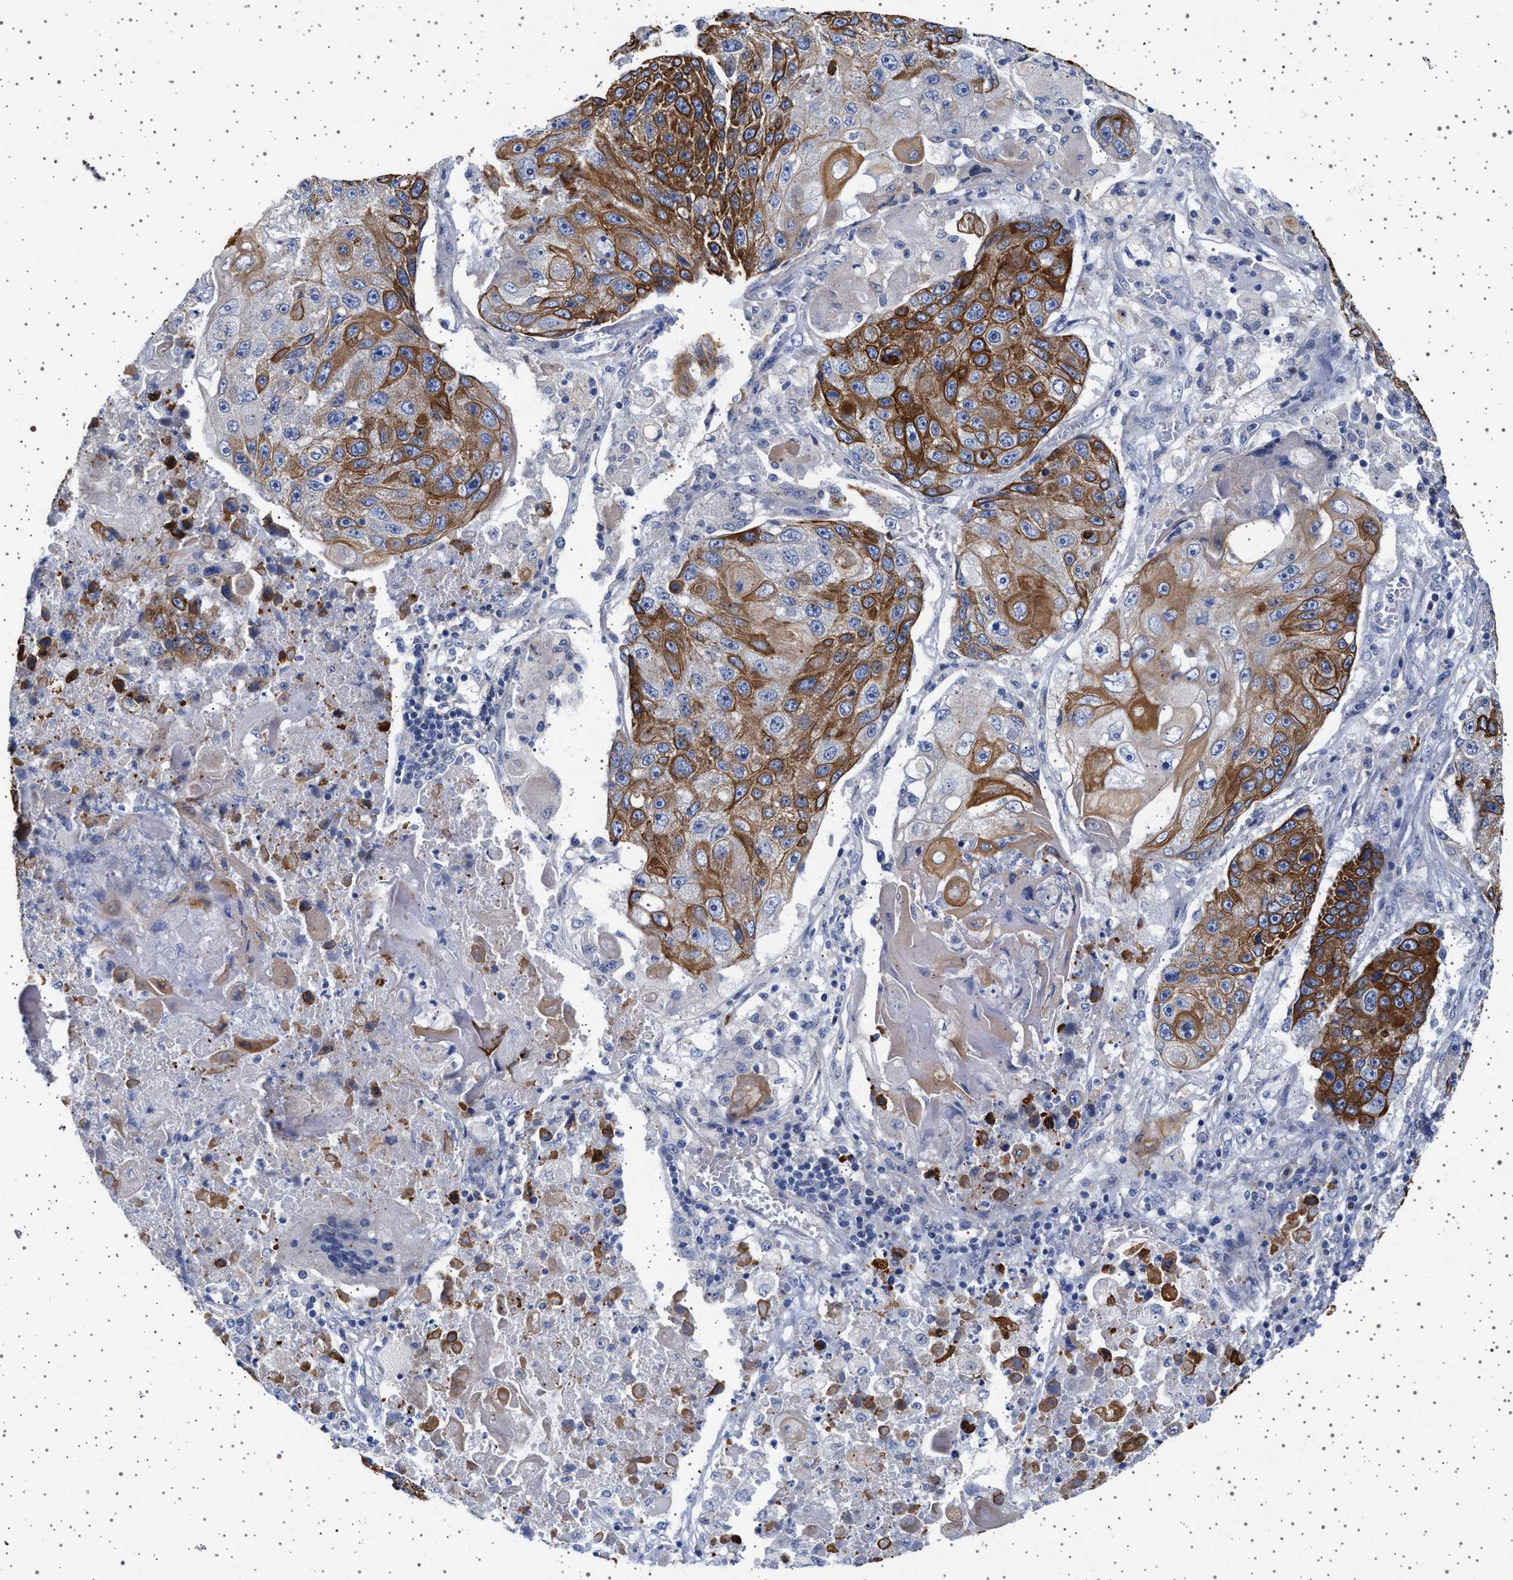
{"staining": {"intensity": "moderate", "quantity": ">75%", "location": "cytoplasmic/membranous"}, "tissue": "lung cancer", "cell_type": "Tumor cells", "image_type": "cancer", "snomed": [{"axis": "morphology", "description": "Squamous cell carcinoma, NOS"}, {"axis": "topography", "description": "Lung"}], "caption": "An image of squamous cell carcinoma (lung) stained for a protein reveals moderate cytoplasmic/membranous brown staining in tumor cells. (Stains: DAB in brown, nuclei in blue, Microscopy: brightfield microscopy at high magnification).", "gene": "TRMT10B", "patient": {"sex": "male", "age": 61}}